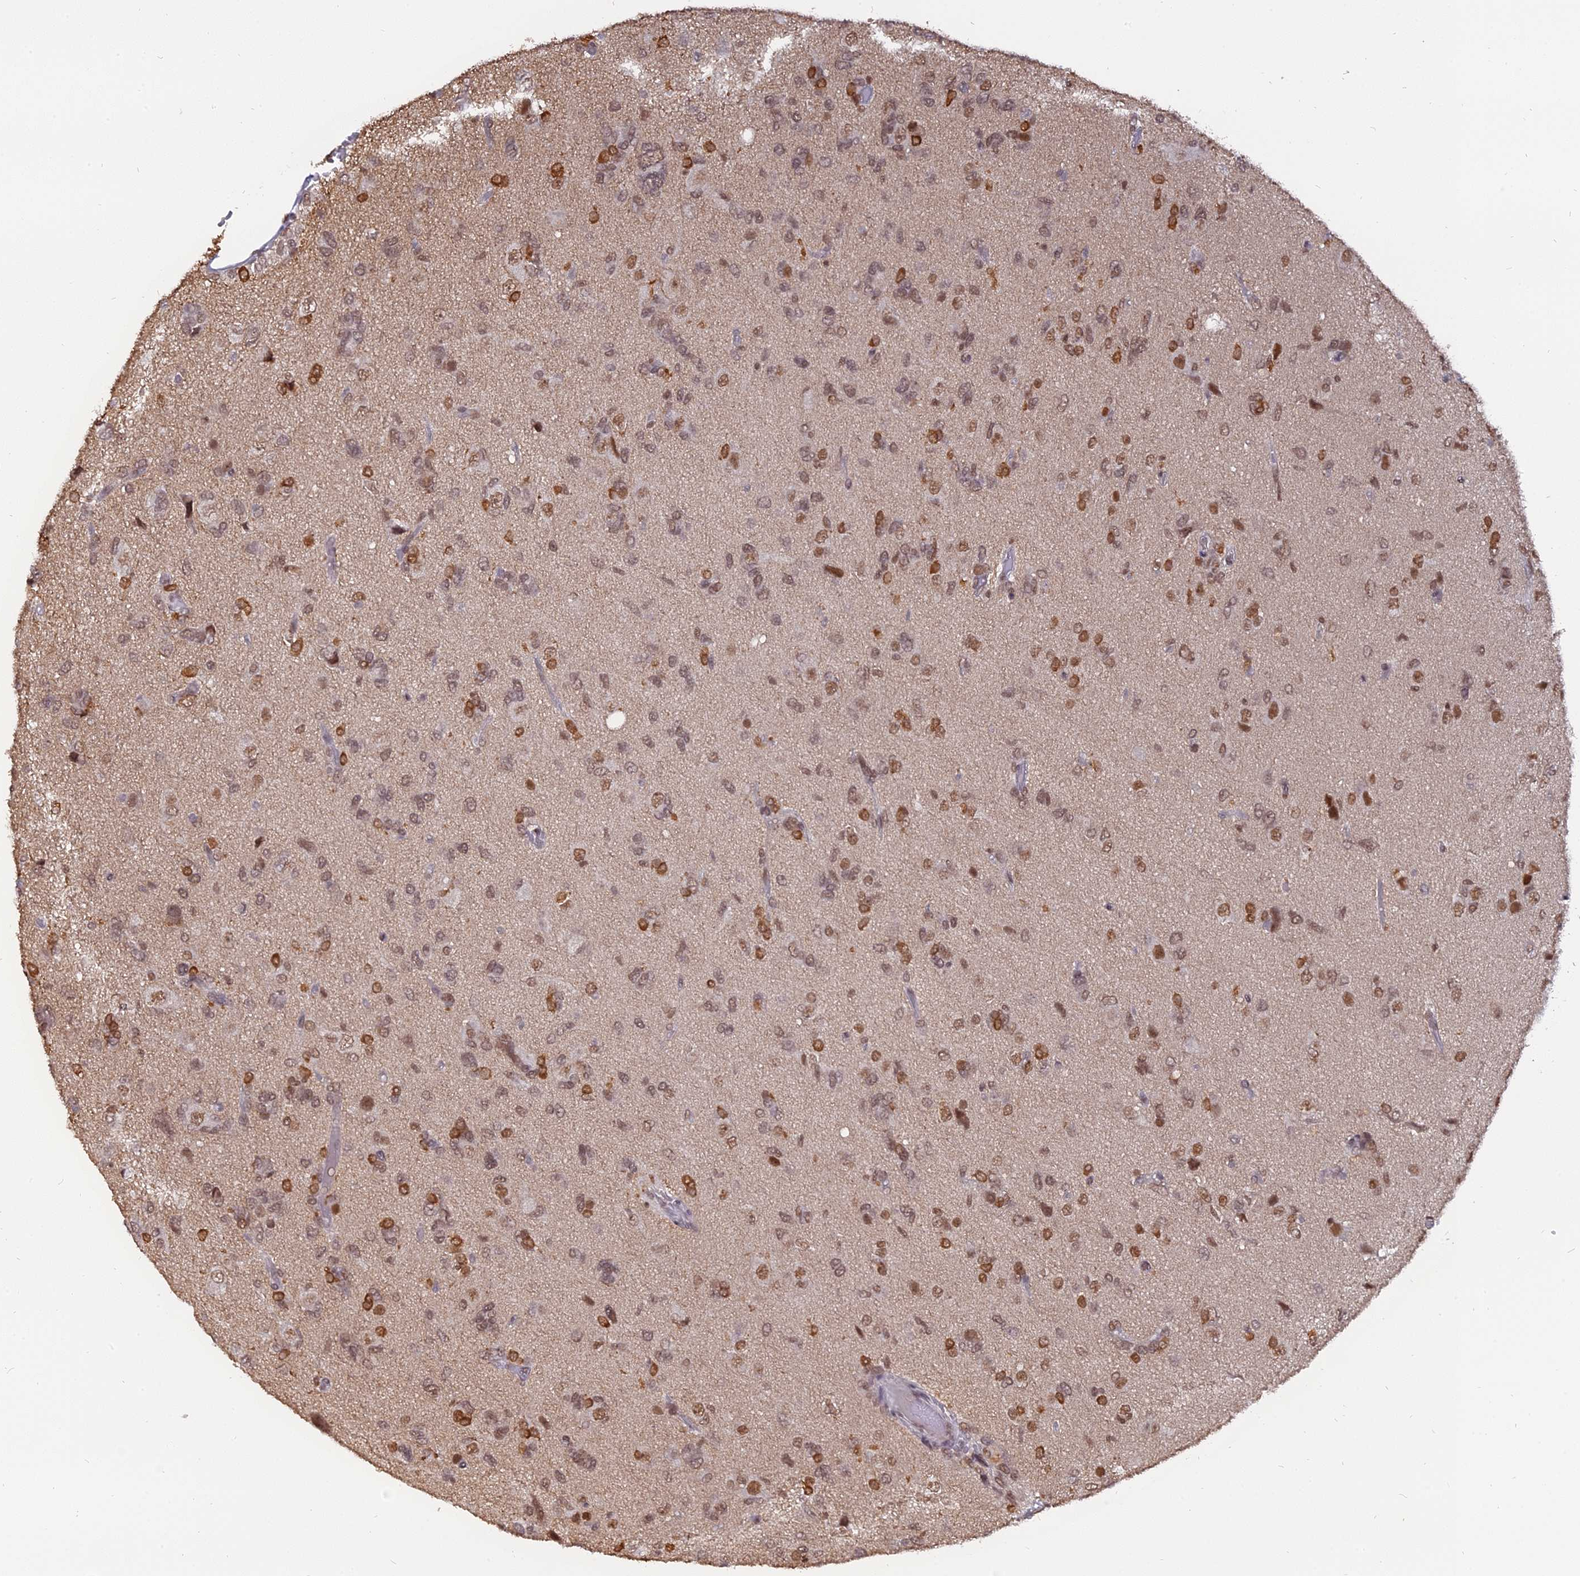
{"staining": {"intensity": "moderate", "quantity": ">75%", "location": "nuclear"}, "tissue": "glioma", "cell_type": "Tumor cells", "image_type": "cancer", "snomed": [{"axis": "morphology", "description": "Glioma, malignant, High grade"}, {"axis": "topography", "description": "Brain"}], "caption": "The immunohistochemical stain labels moderate nuclear staining in tumor cells of glioma tissue.", "gene": "NR1H3", "patient": {"sex": "female", "age": 59}}